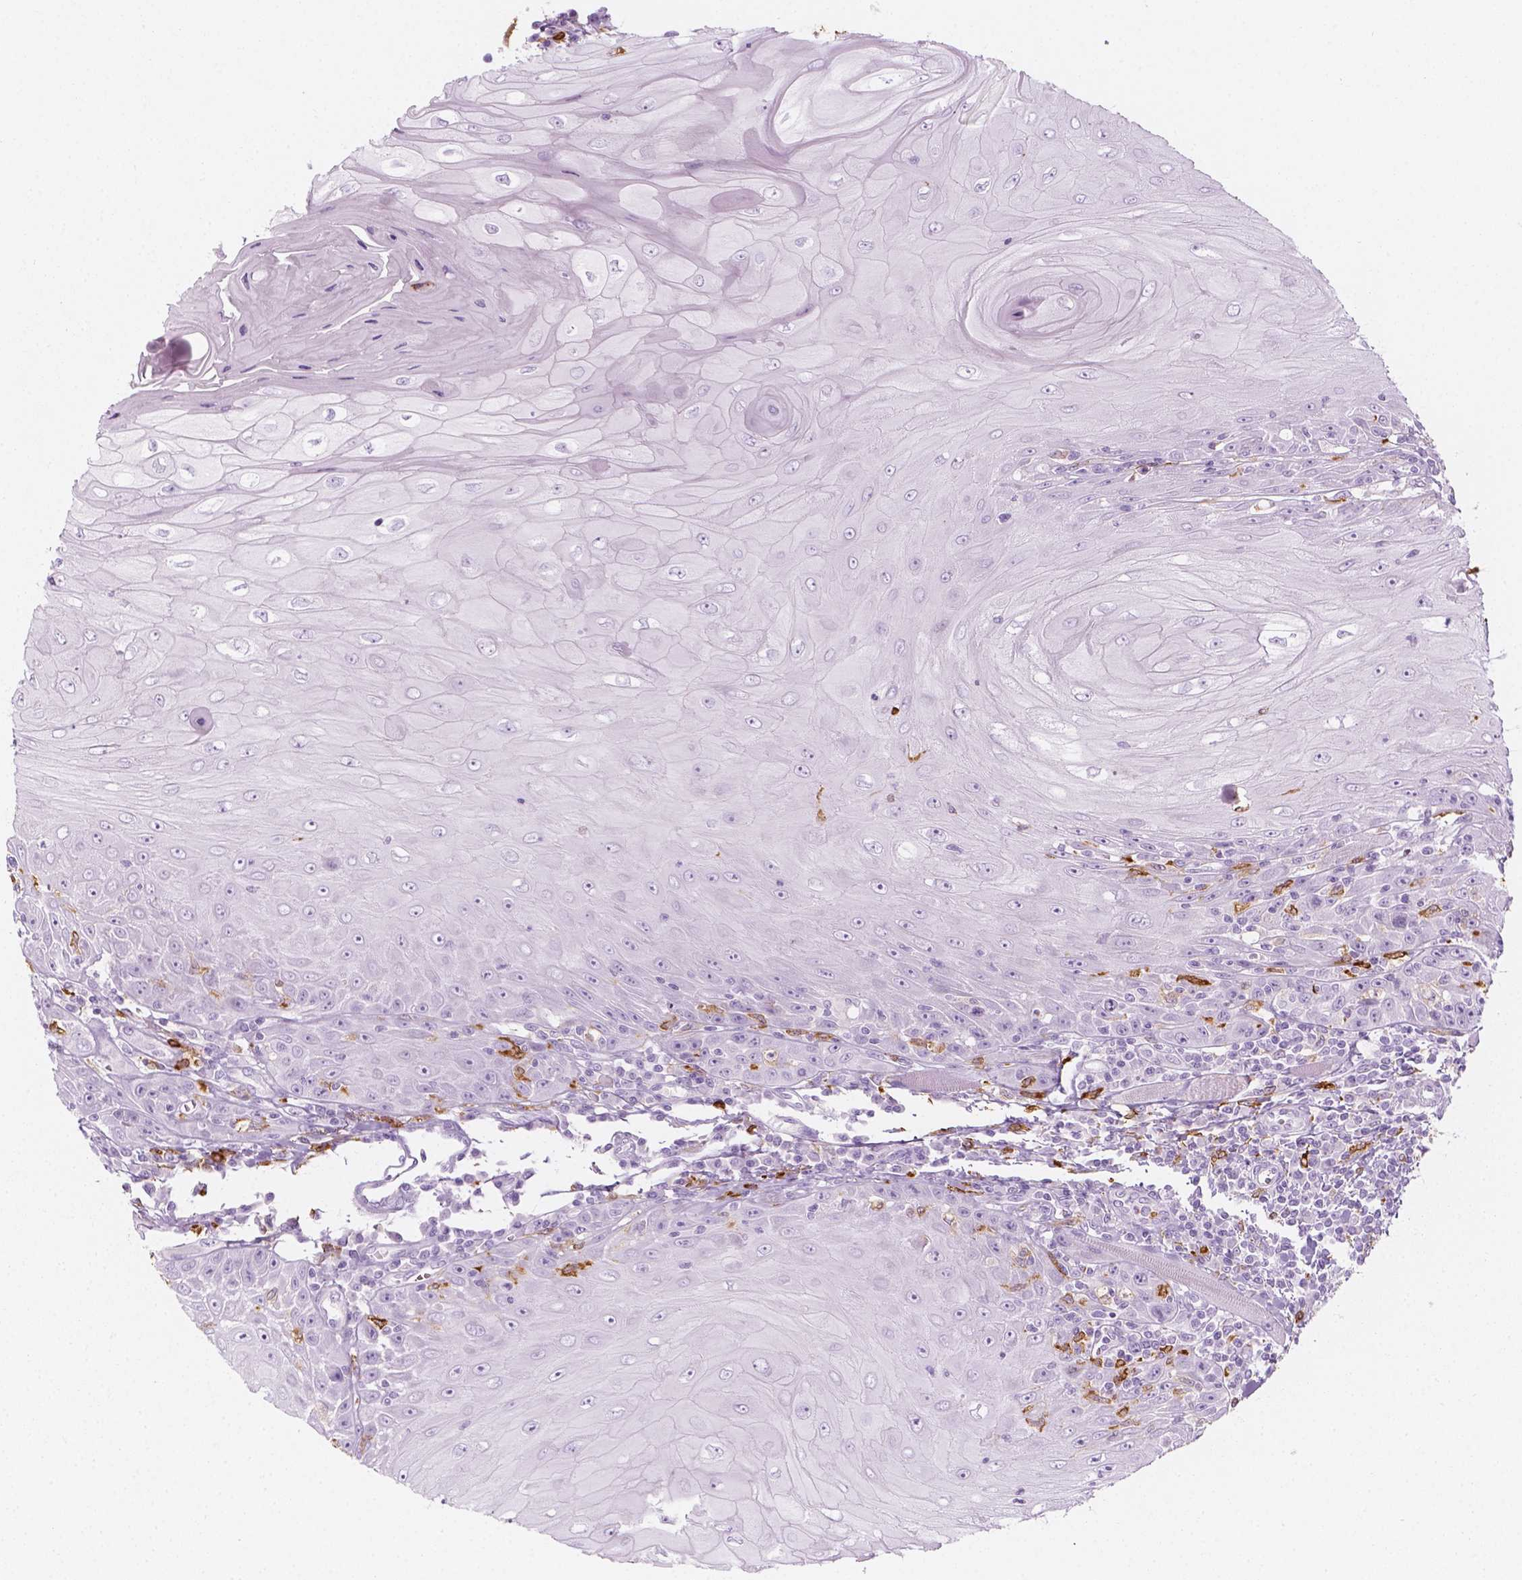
{"staining": {"intensity": "negative", "quantity": "none", "location": "none"}, "tissue": "head and neck cancer", "cell_type": "Tumor cells", "image_type": "cancer", "snomed": [{"axis": "morphology", "description": "Squamous cell carcinoma, NOS"}, {"axis": "topography", "description": "Head-Neck"}], "caption": "Immunohistochemistry image of neoplastic tissue: human head and neck cancer stained with DAB (3,3'-diaminobenzidine) displays no significant protein expression in tumor cells.", "gene": "CES1", "patient": {"sex": "male", "age": 52}}